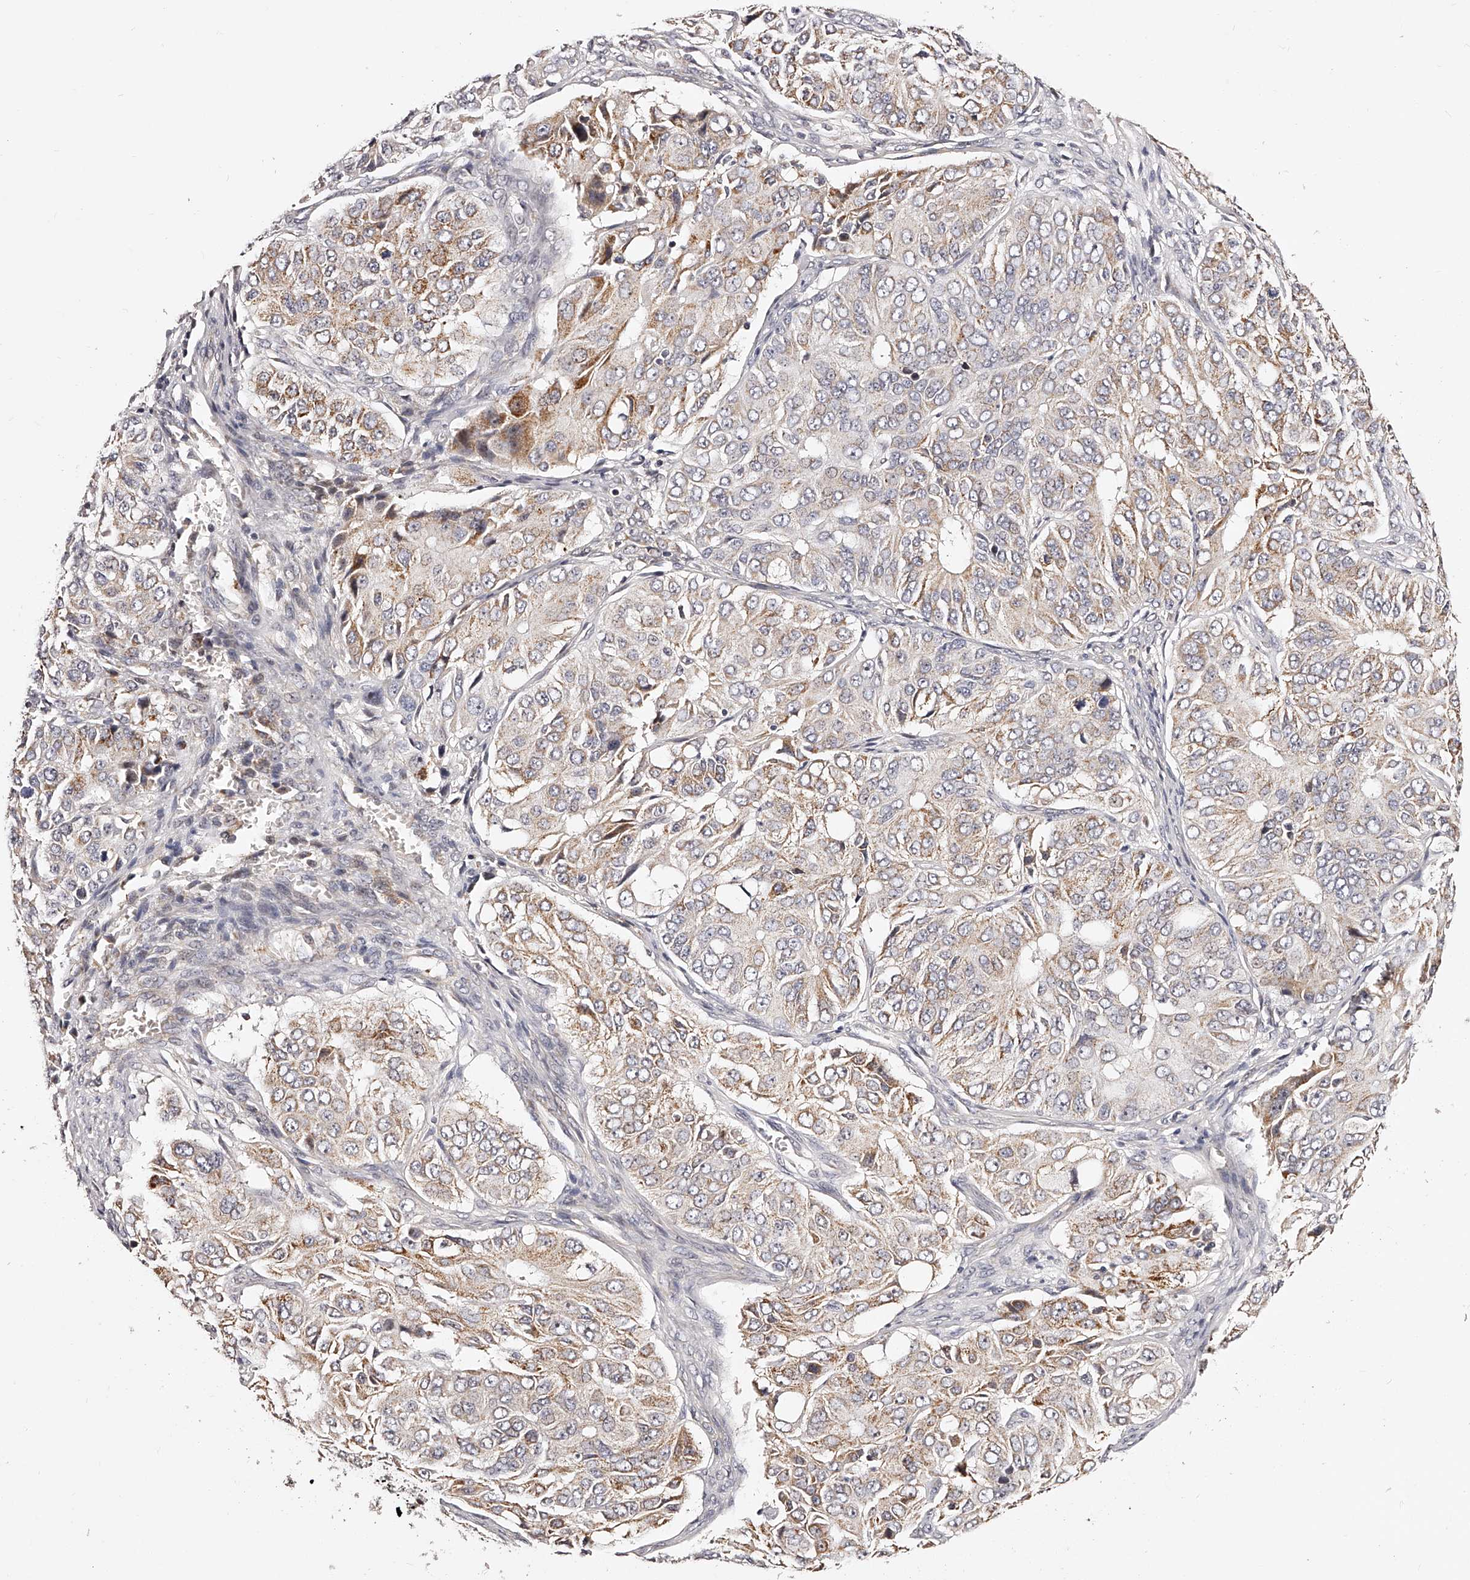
{"staining": {"intensity": "weak", "quantity": "25%-75%", "location": "cytoplasmic/membranous"}, "tissue": "ovarian cancer", "cell_type": "Tumor cells", "image_type": "cancer", "snomed": [{"axis": "morphology", "description": "Carcinoma, endometroid"}, {"axis": "topography", "description": "Ovary"}], "caption": "Protein staining of ovarian cancer (endometroid carcinoma) tissue exhibits weak cytoplasmic/membranous positivity in approximately 25%-75% of tumor cells.", "gene": "ZNF502", "patient": {"sex": "female", "age": 51}}